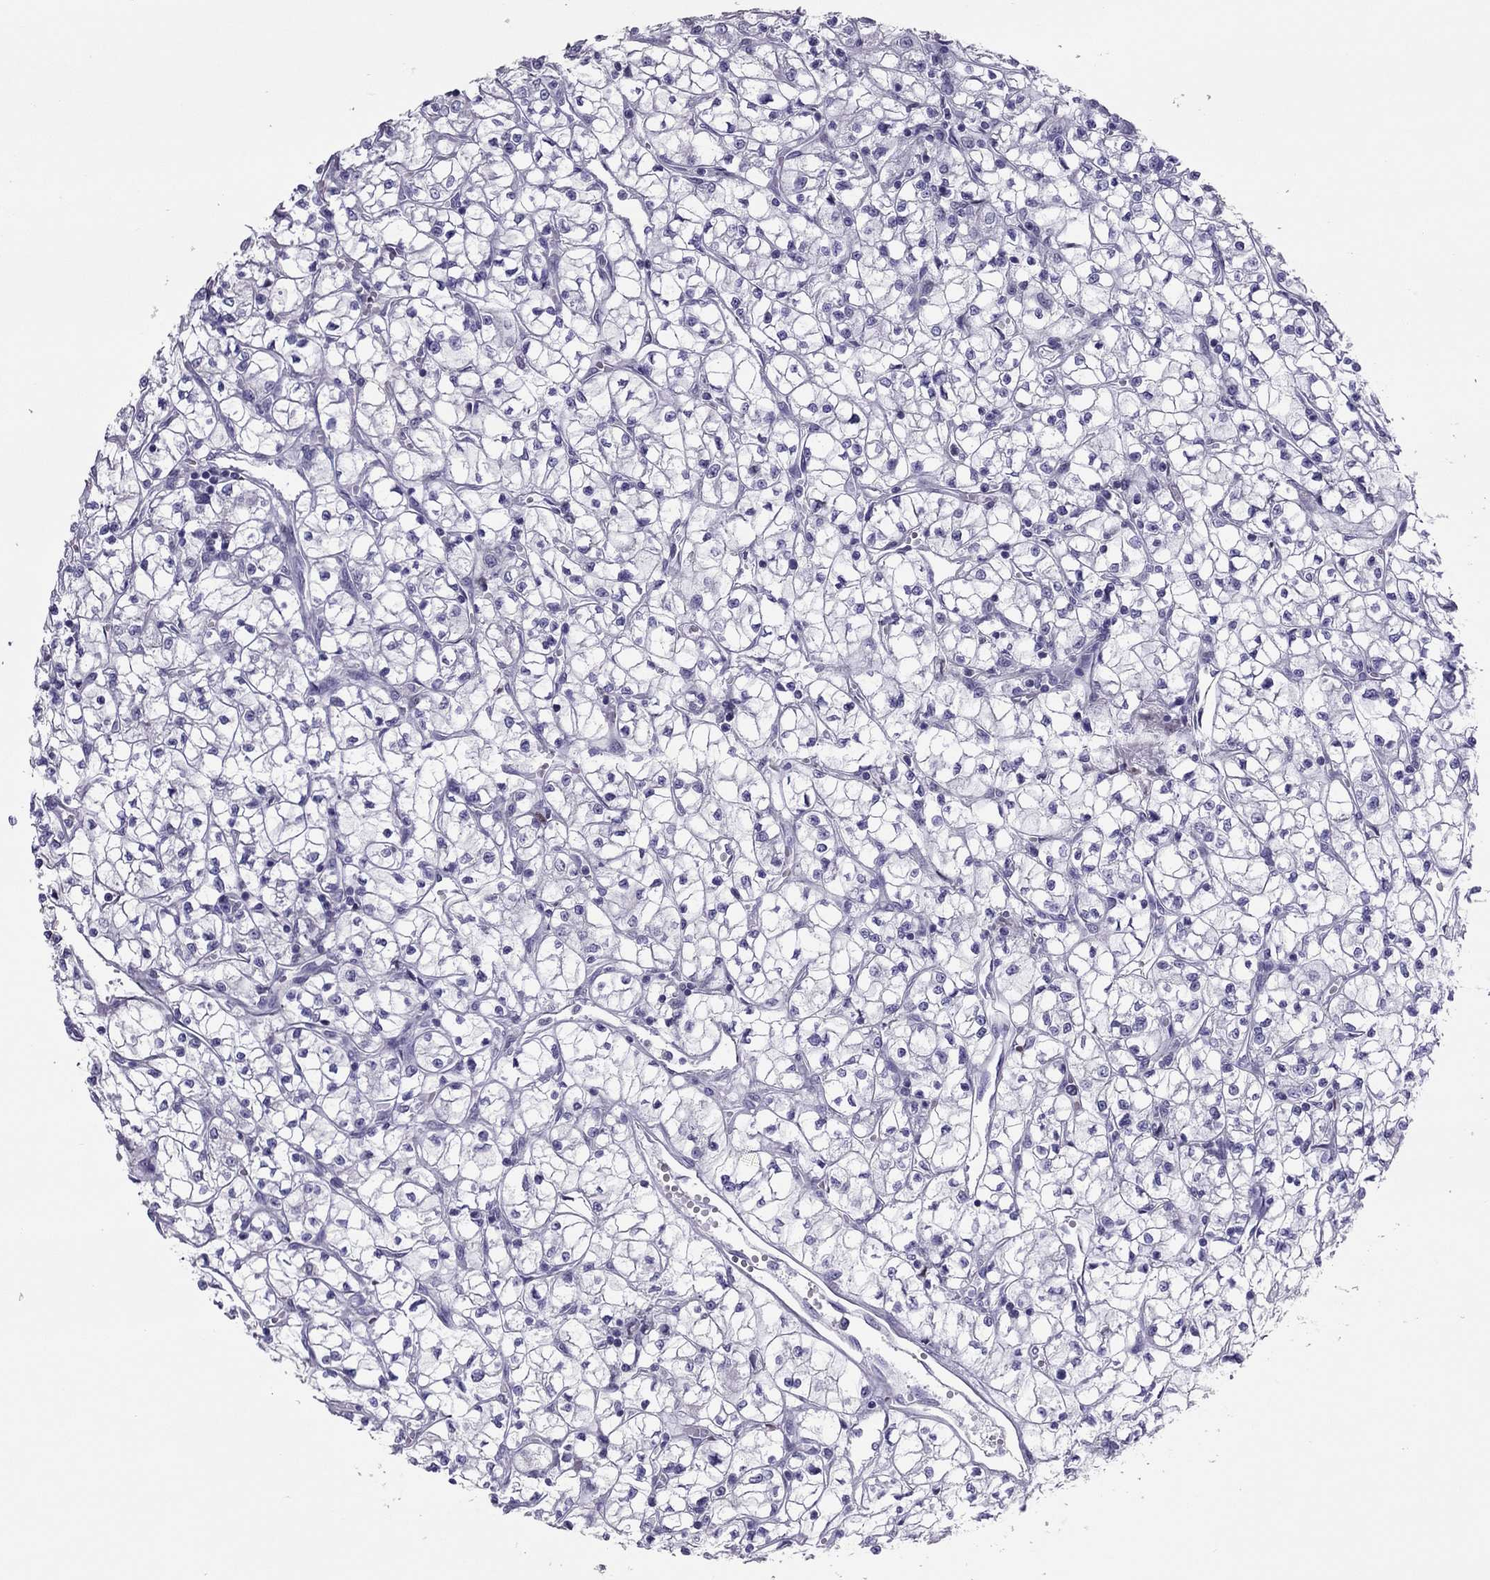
{"staining": {"intensity": "negative", "quantity": "none", "location": "none"}, "tissue": "renal cancer", "cell_type": "Tumor cells", "image_type": "cancer", "snomed": [{"axis": "morphology", "description": "Adenocarcinoma, NOS"}, {"axis": "topography", "description": "Kidney"}], "caption": "The micrograph reveals no staining of tumor cells in renal adenocarcinoma.", "gene": "SPINT3", "patient": {"sex": "female", "age": 64}}